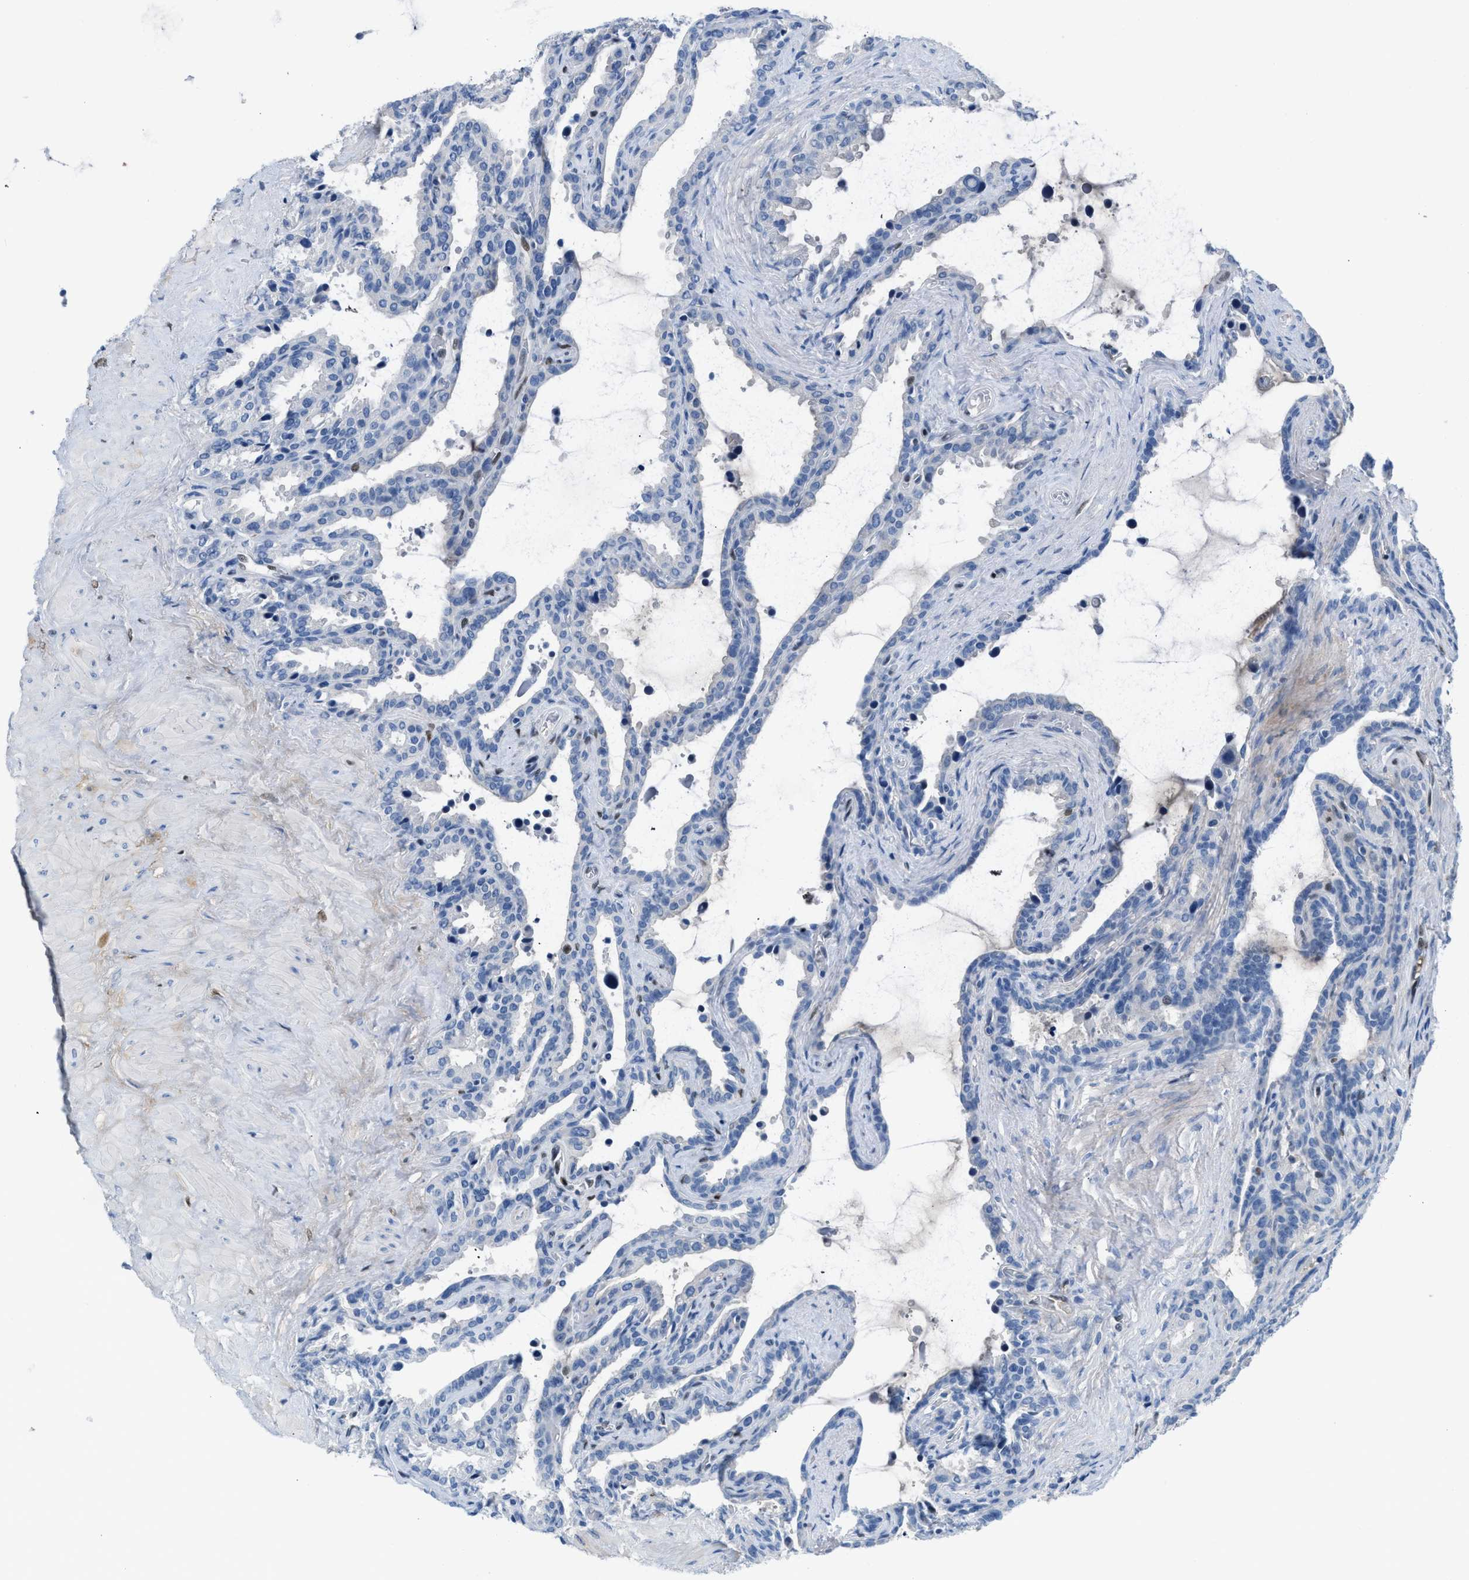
{"staining": {"intensity": "negative", "quantity": "none", "location": "none"}, "tissue": "seminal vesicle", "cell_type": "Glandular cells", "image_type": "normal", "snomed": [{"axis": "morphology", "description": "Normal tissue, NOS"}, {"axis": "topography", "description": "Seminal veicle"}], "caption": "This histopathology image is of unremarkable seminal vesicle stained with immunohistochemistry to label a protein in brown with the nuclei are counter-stained blue. There is no positivity in glandular cells. (IHC, brightfield microscopy, high magnification).", "gene": "LEF1", "patient": {"sex": "male", "age": 46}}